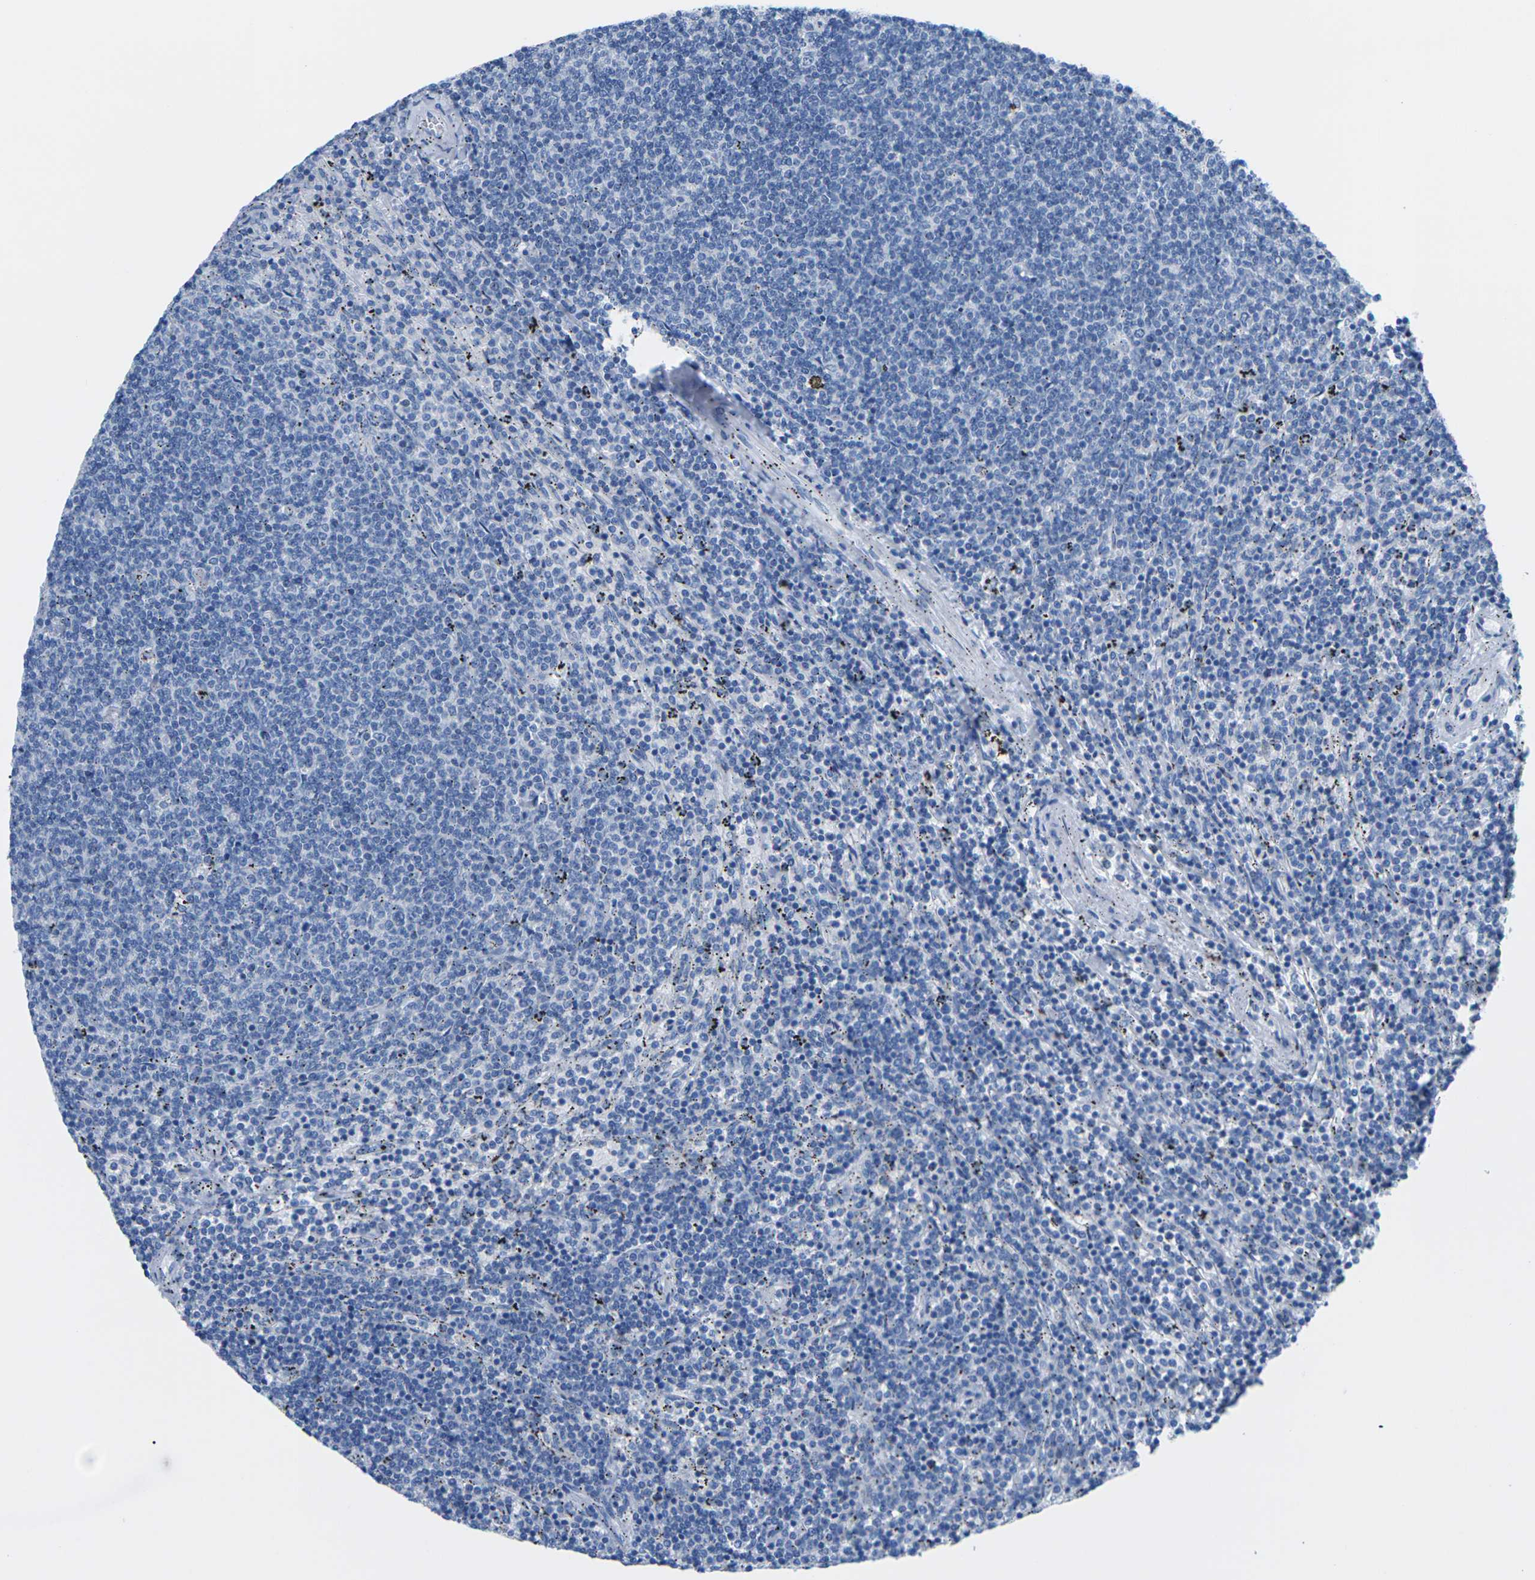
{"staining": {"intensity": "negative", "quantity": "none", "location": "none"}, "tissue": "lymphoma", "cell_type": "Tumor cells", "image_type": "cancer", "snomed": [{"axis": "morphology", "description": "Malignant lymphoma, non-Hodgkin's type, Low grade"}, {"axis": "topography", "description": "Spleen"}], "caption": "IHC micrograph of low-grade malignant lymphoma, non-Hodgkin's type stained for a protein (brown), which demonstrates no positivity in tumor cells.", "gene": "SLC12A1", "patient": {"sex": "female", "age": 50}}